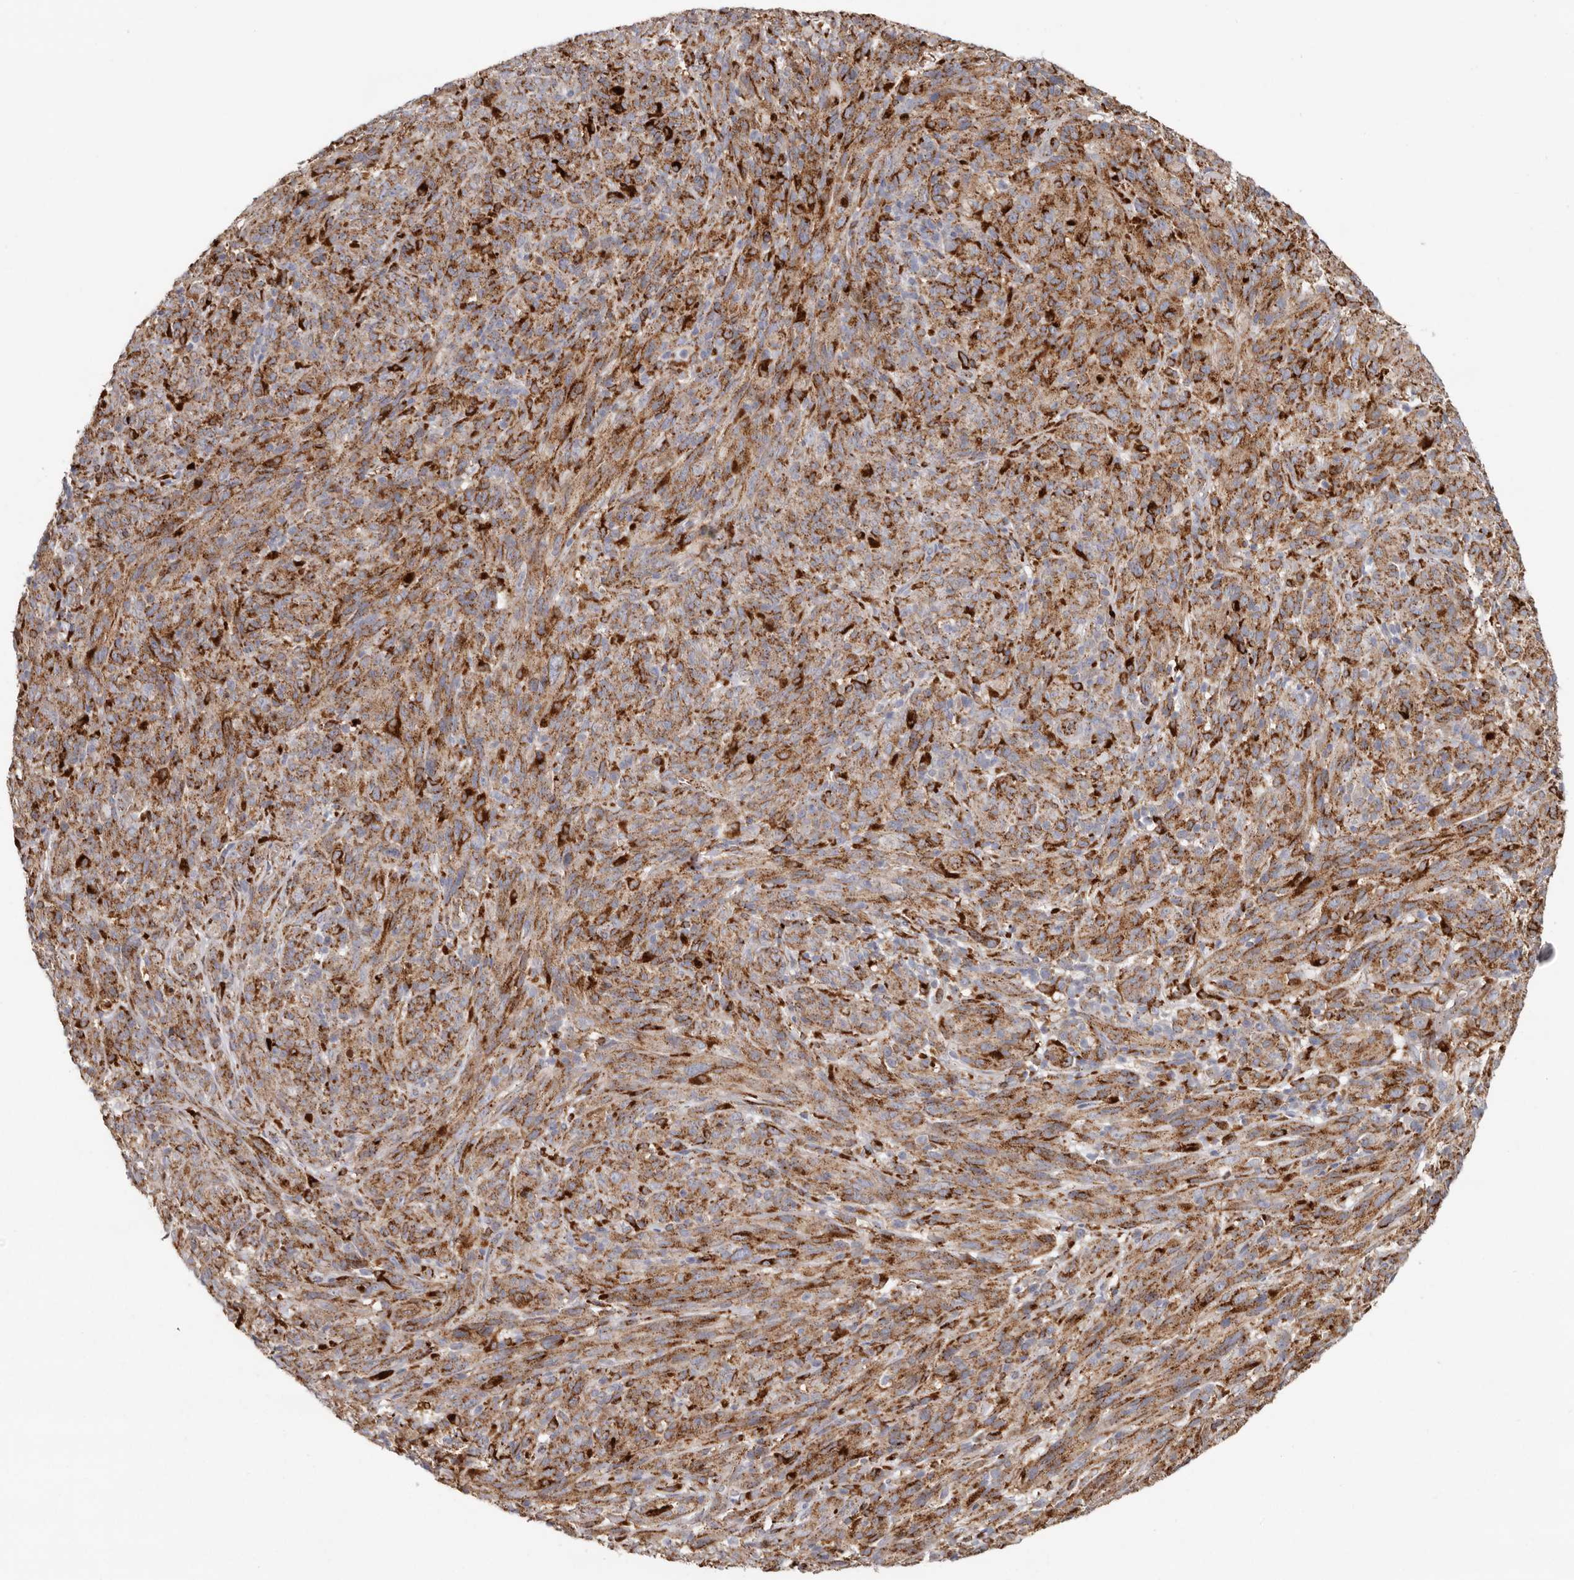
{"staining": {"intensity": "moderate", "quantity": ">75%", "location": "cytoplasmic/membranous"}, "tissue": "melanoma", "cell_type": "Tumor cells", "image_type": "cancer", "snomed": [{"axis": "morphology", "description": "Malignant melanoma, NOS"}, {"axis": "topography", "description": "Skin of head"}], "caption": "A micrograph of malignant melanoma stained for a protein exhibits moderate cytoplasmic/membranous brown staining in tumor cells.", "gene": "GRN", "patient": {"sex": "male", "age": 96}}